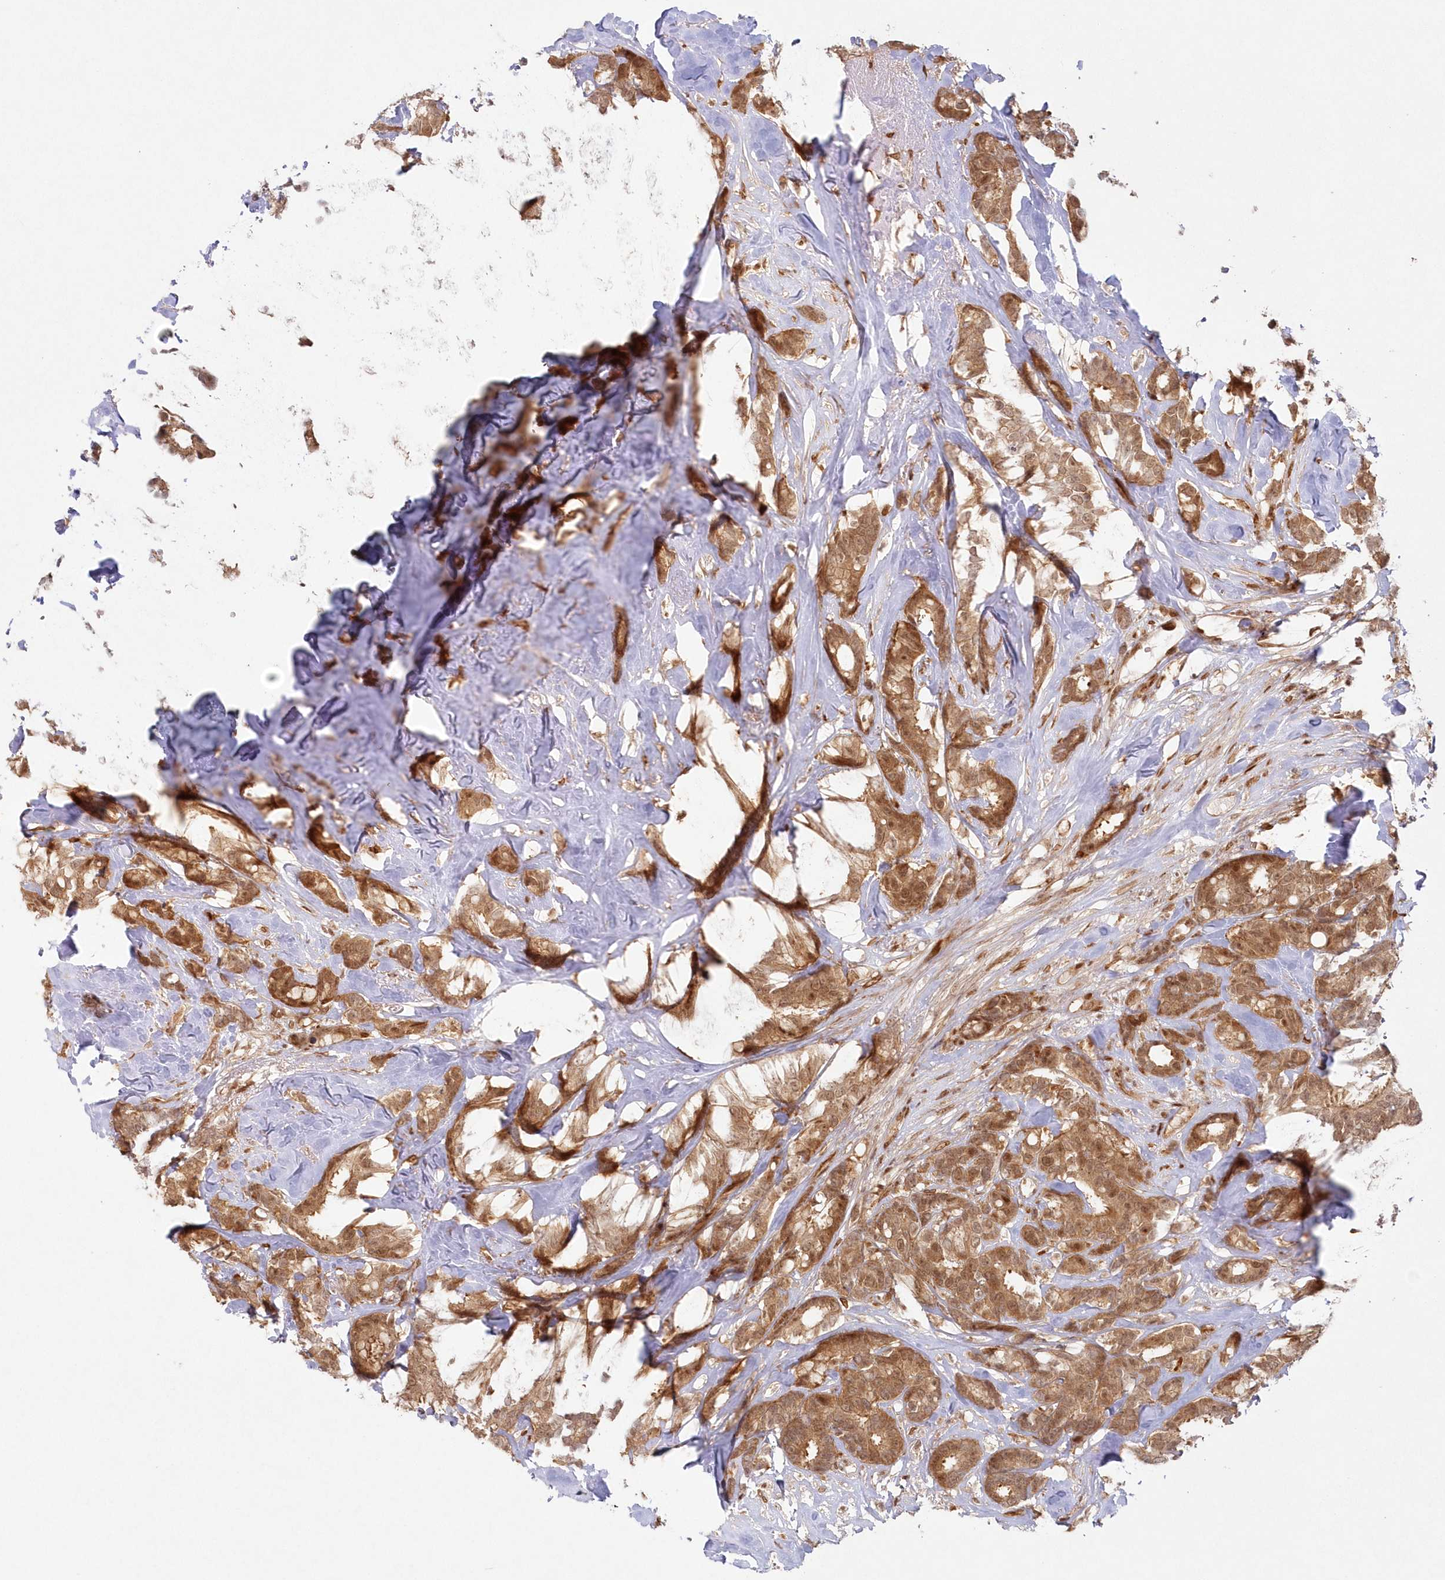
{"staining": {"intensity": "moderate", "quantity": ">75%", "location": "cytoplasmic/membranous,nuclear"}, "tissue": "breast cancer", "cell_type": "Tumor cells", "image_type": "cancer", "snomed": [{"axis": "morphology", "description": "Duct carcinoma"}, {"axis": "topography", "description": "Breast"}], "caption": "Immunohistochemical staining of breast cancer reveals medium levels of moderate cytoplasmic/membranous and nuclear expression in about >75% of tumor cells.", "gene": "TOGARAM2", "patient": {"sex": "female", "age": 87}}